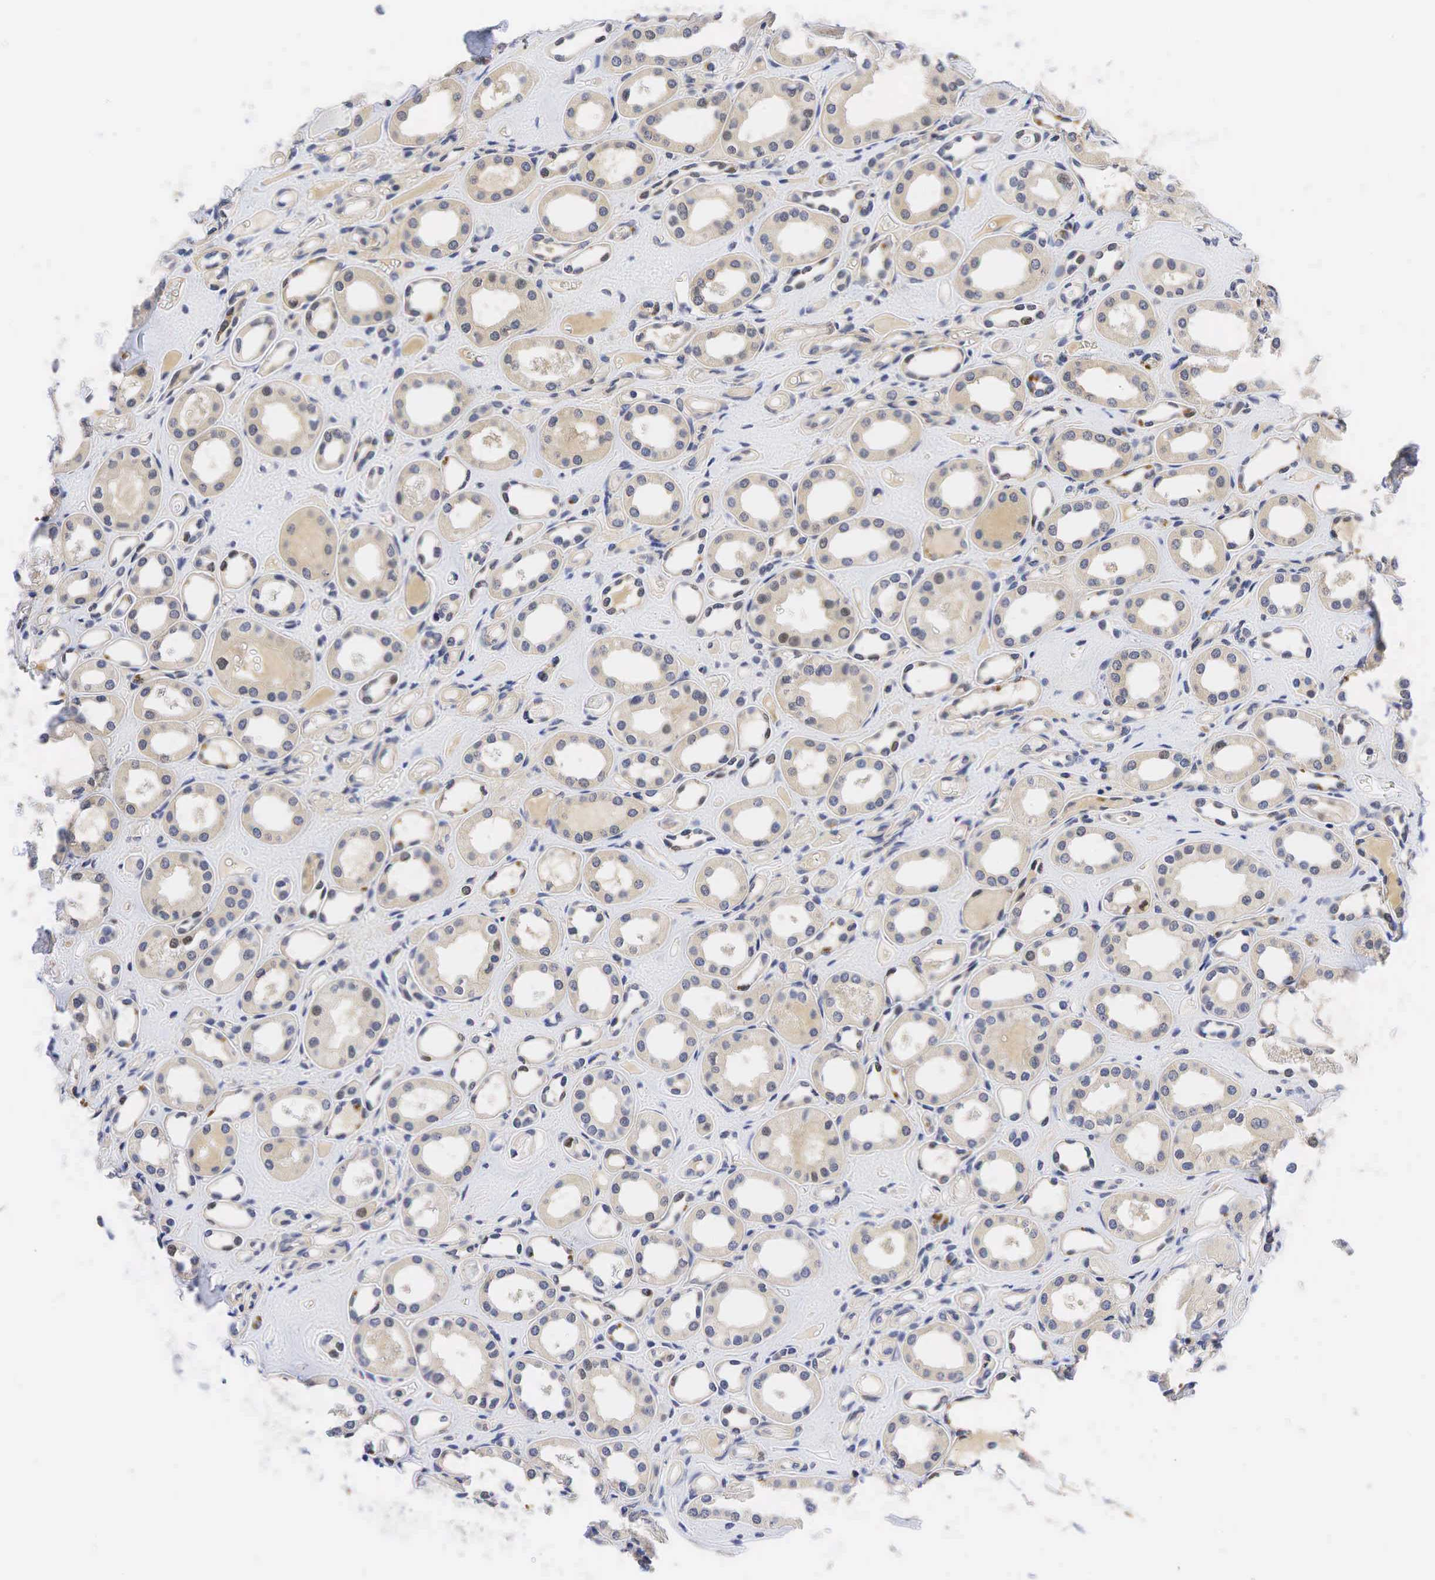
{"staining": {"intensity": "negative", "quantity": "none", "location": "none"}, "tissue": "kidney", "cell_type": "Cells in glomeruli", "image_type": "normal", "snomed": [{"axis": "morphology", "description": "Normal tissue, NOS"}, {"axis": "topography", "description": "Kidney"}], "caption": "The photomicrograph reveals no significant positivity in cells in glomeruli of kidney. (Immunohistochemistry (ihc), brightfield microscopy, high magnification).", "gene": "CCND1", "patient": {"sex": "male", "age": 61}}